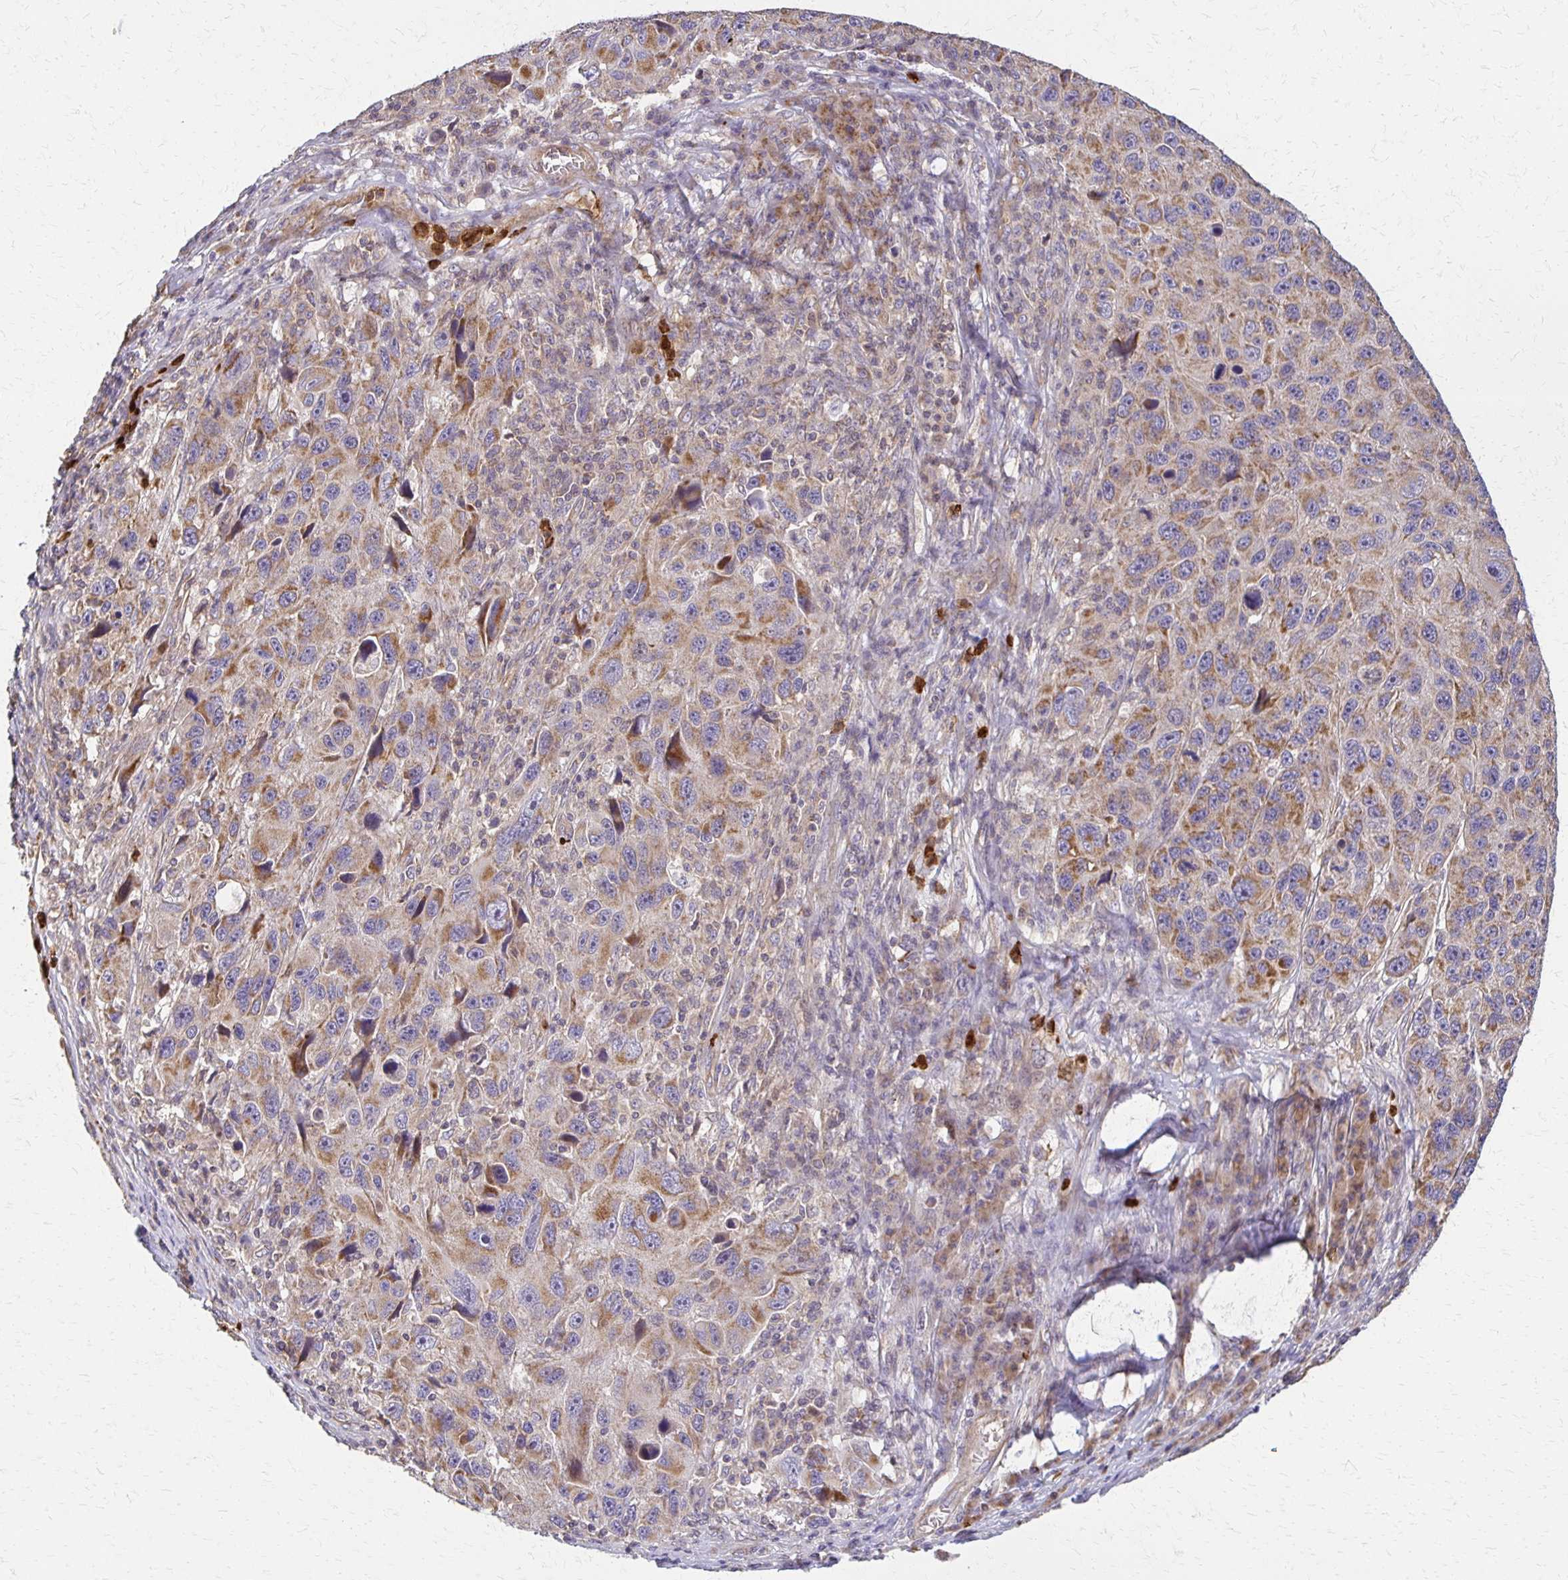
{"staining": {"intensity": "moderate", "quantity": "25%-75%", "location": "cytoplasmic/membranous"}, "tissue": "melanoma", "cell_type": "Tumor cells", "image_type": "cancer", "snomed": [{"axis": "morphology", "description": "Malignant melanoma, NOS"}, {"axis": "topography", "description": "Skin"}], "caption": "Immunohistochemistry (IHC) of melanoma displays medium levels of moderate cytoplasmic/membranous staining in about 25%-75% of tumor cells. The staining was performed using DAB (3,3'-diaminobenzidine), with brown indicating positive protein expression. Nuclei are stained blue with hematoxylin.", "gene": "EIF4EBP2", "patient": {"sex": "male", "age": 53}}